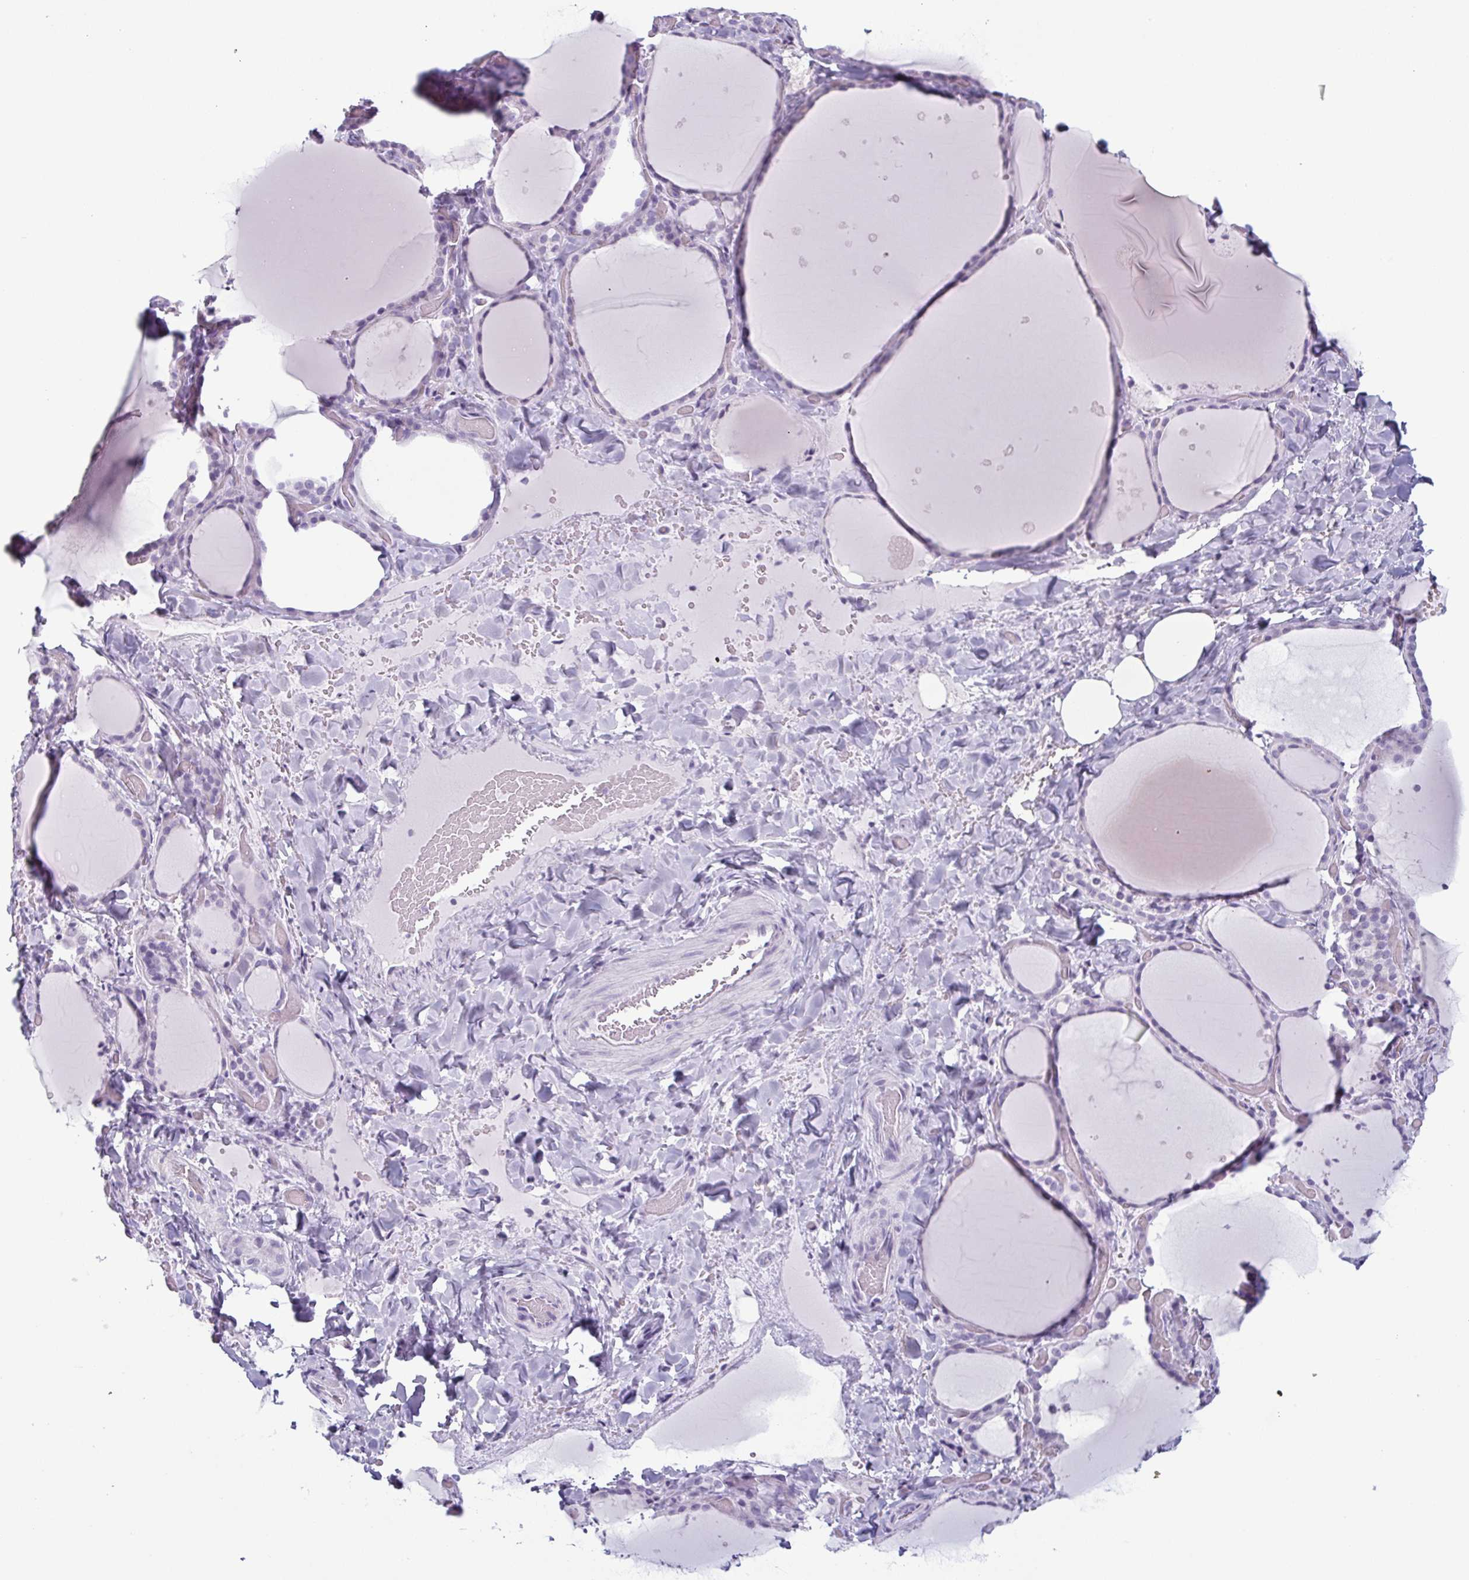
{"staining": {"intensity": "negative", "quantity": "none", "location": "none"}, "tissue": "thyroid gland", "cell_type": "Glandular cells", "image_type": "normal", "snomed": [{"axis": "morphology", "description": "Normal tissue, NOS"}, {"axis": "topography", "description": "Thyroid gland"}], "caption": "The immunohistochemistry (IHC) photomicrograph has no significant expression in glandular cells of thyroid gland. (Brightfield microscopy of DAB (3,3'-diaminobenzidine) IHC at high magnification).", "gene": "KRT78", "patient": {"sex": "female", "age": 36}}